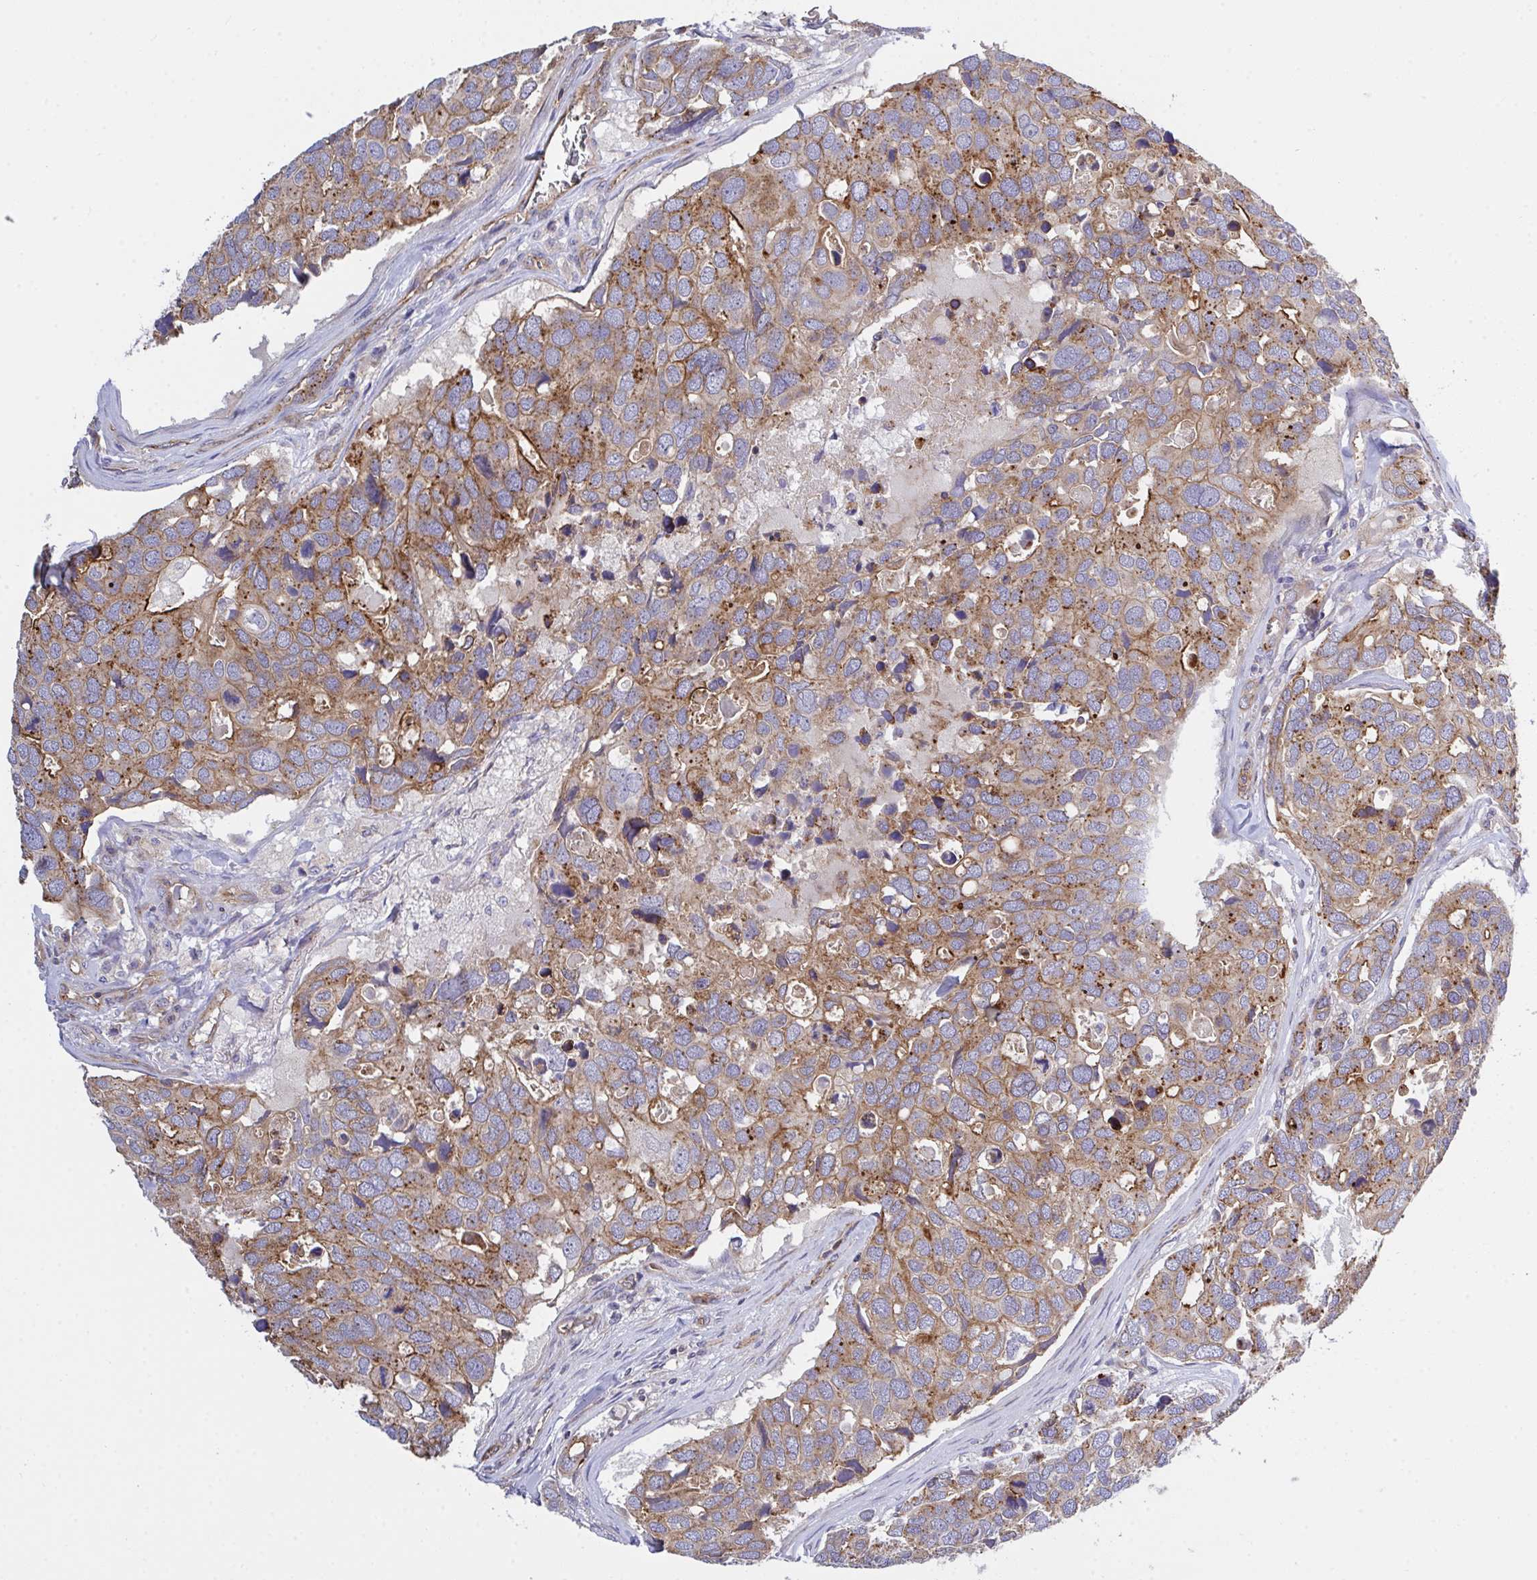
{"staining": {"intensity": "moderate", "quantity": ">75%", "location": "cytoplasmic/membranous"}, "tissue": "breast cancer", "cell_type": "Tumor cells", "image_type": "cancer", "snomed": [{"axis": "morphology", "description": "Duct carcinoma"}, {"axis": "topography", "description": "Breast"}], "caption": "Breast cancer (infiltrating ductal carcinoma) stained with IHC displays moderate cytoplasmic/membranous staining in approximately >75% of tumor cells.", "gene": "C4orf36", "patient": {"sex": "female", "age": 83}}